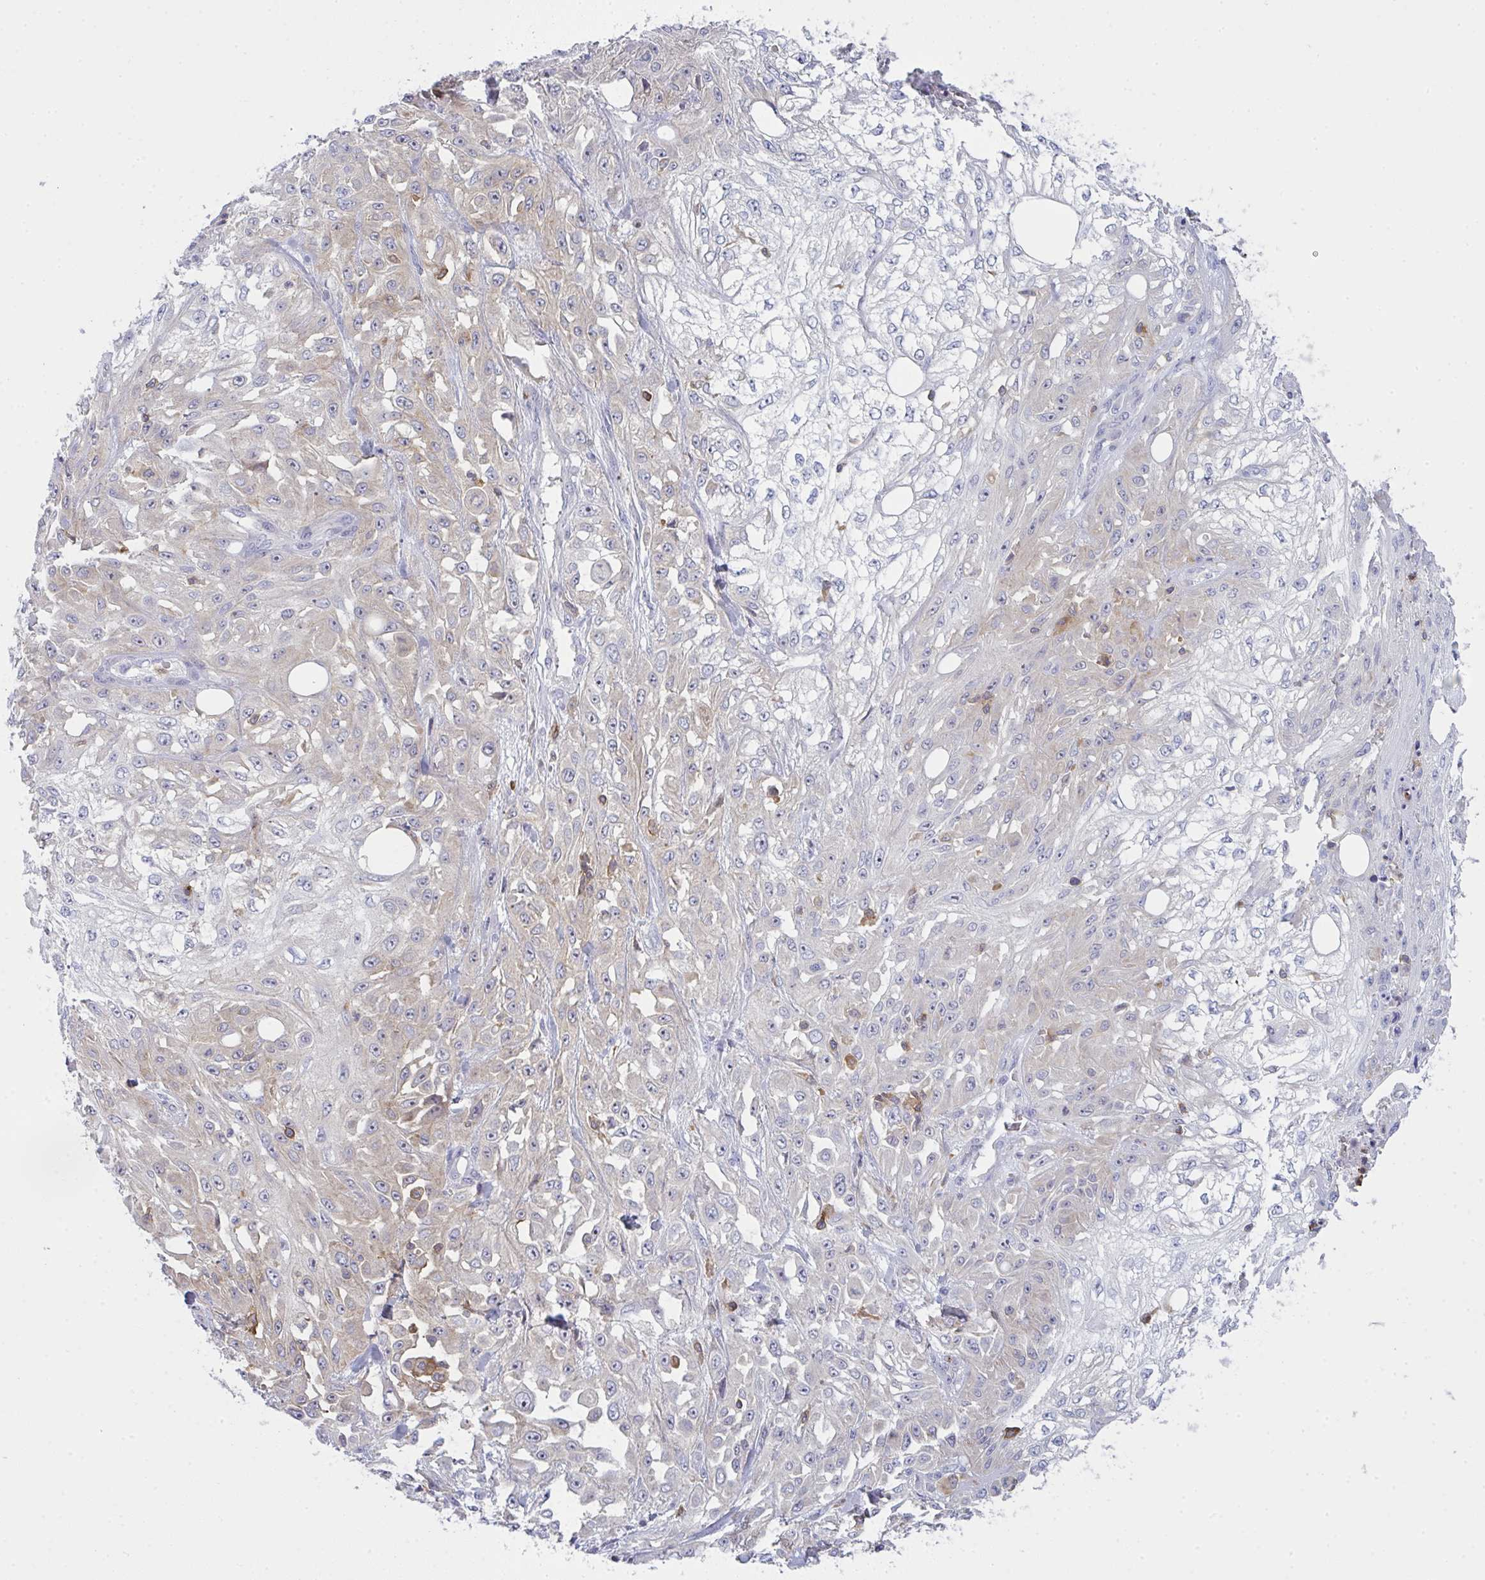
{"staining": {"intensity": "negative", "quantity": "none", "location": "none"}, "tissue": "skin cancer", "cell_type": "Tumor cells", "image_type": "cancer", "snomed": [{"axis": "morphology", "description": "Squamous cell carcinoma, NOS"}, {"axis": "morphology", "description": "Squamous cell carcinoma, metastatic, NOS"}, {"axis": "topography", "description": "Skin"}, {"axis": "topography", "description": "Lymph node"}], "caption": "High magnification brightfield microscopy of squamous cell carcinoma (skin) stained with DAB (brown) and counterstained with hematoxylin (blue): tumor cells show no significant positivity. Brightfield microscopy of IHC stained with DAB (3,3'-diaminobenzidine) (brown) and hematoxylin (blue), captured at high magnification.", "gene": "CD80", "patient": {"sex": "male", "age": 75}}